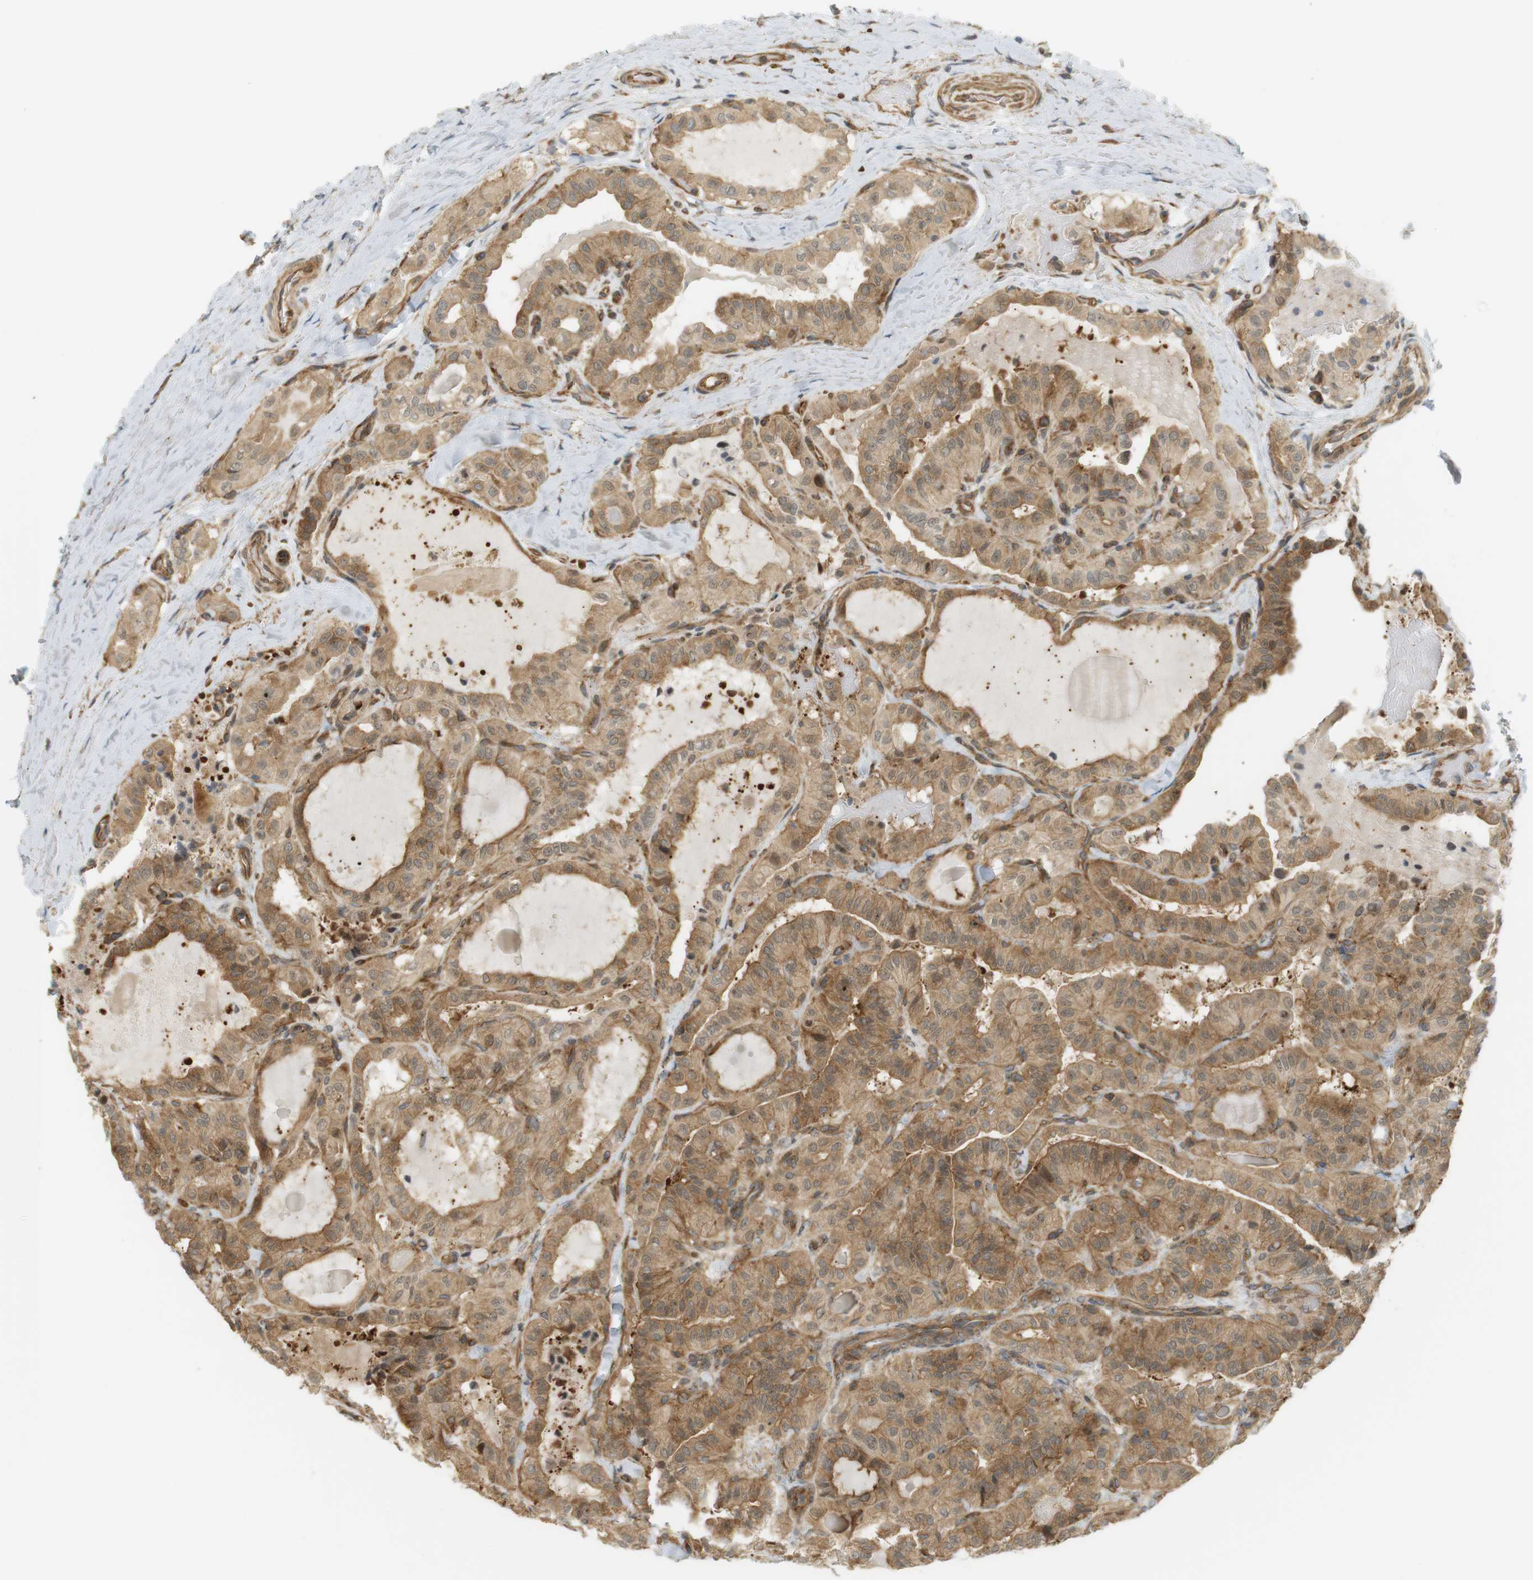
{"staining": {"intensity": "moderate", "quantity": ">75%", "location": "cytoplasmic/membranous,nuclear"}, "tissue": "thyroid cancer", "cell_type": "Tumor cells", "image_type": "cancer", "snomed": [{"axis": "morphology", "description": "Papillary adenocarcinoma, NOS"}, {"axis": "topography", "description": "Thyroid gland"}], "caption": "The image demonstrates a brown stain indicating the presence of a protein in the cytoplasmic/membranous and nuclear of tumor cells in papillary adenocarcinoma (thyroid).", "gene": "PA2G4", "patient": {"sex": "male", "age": 77}}